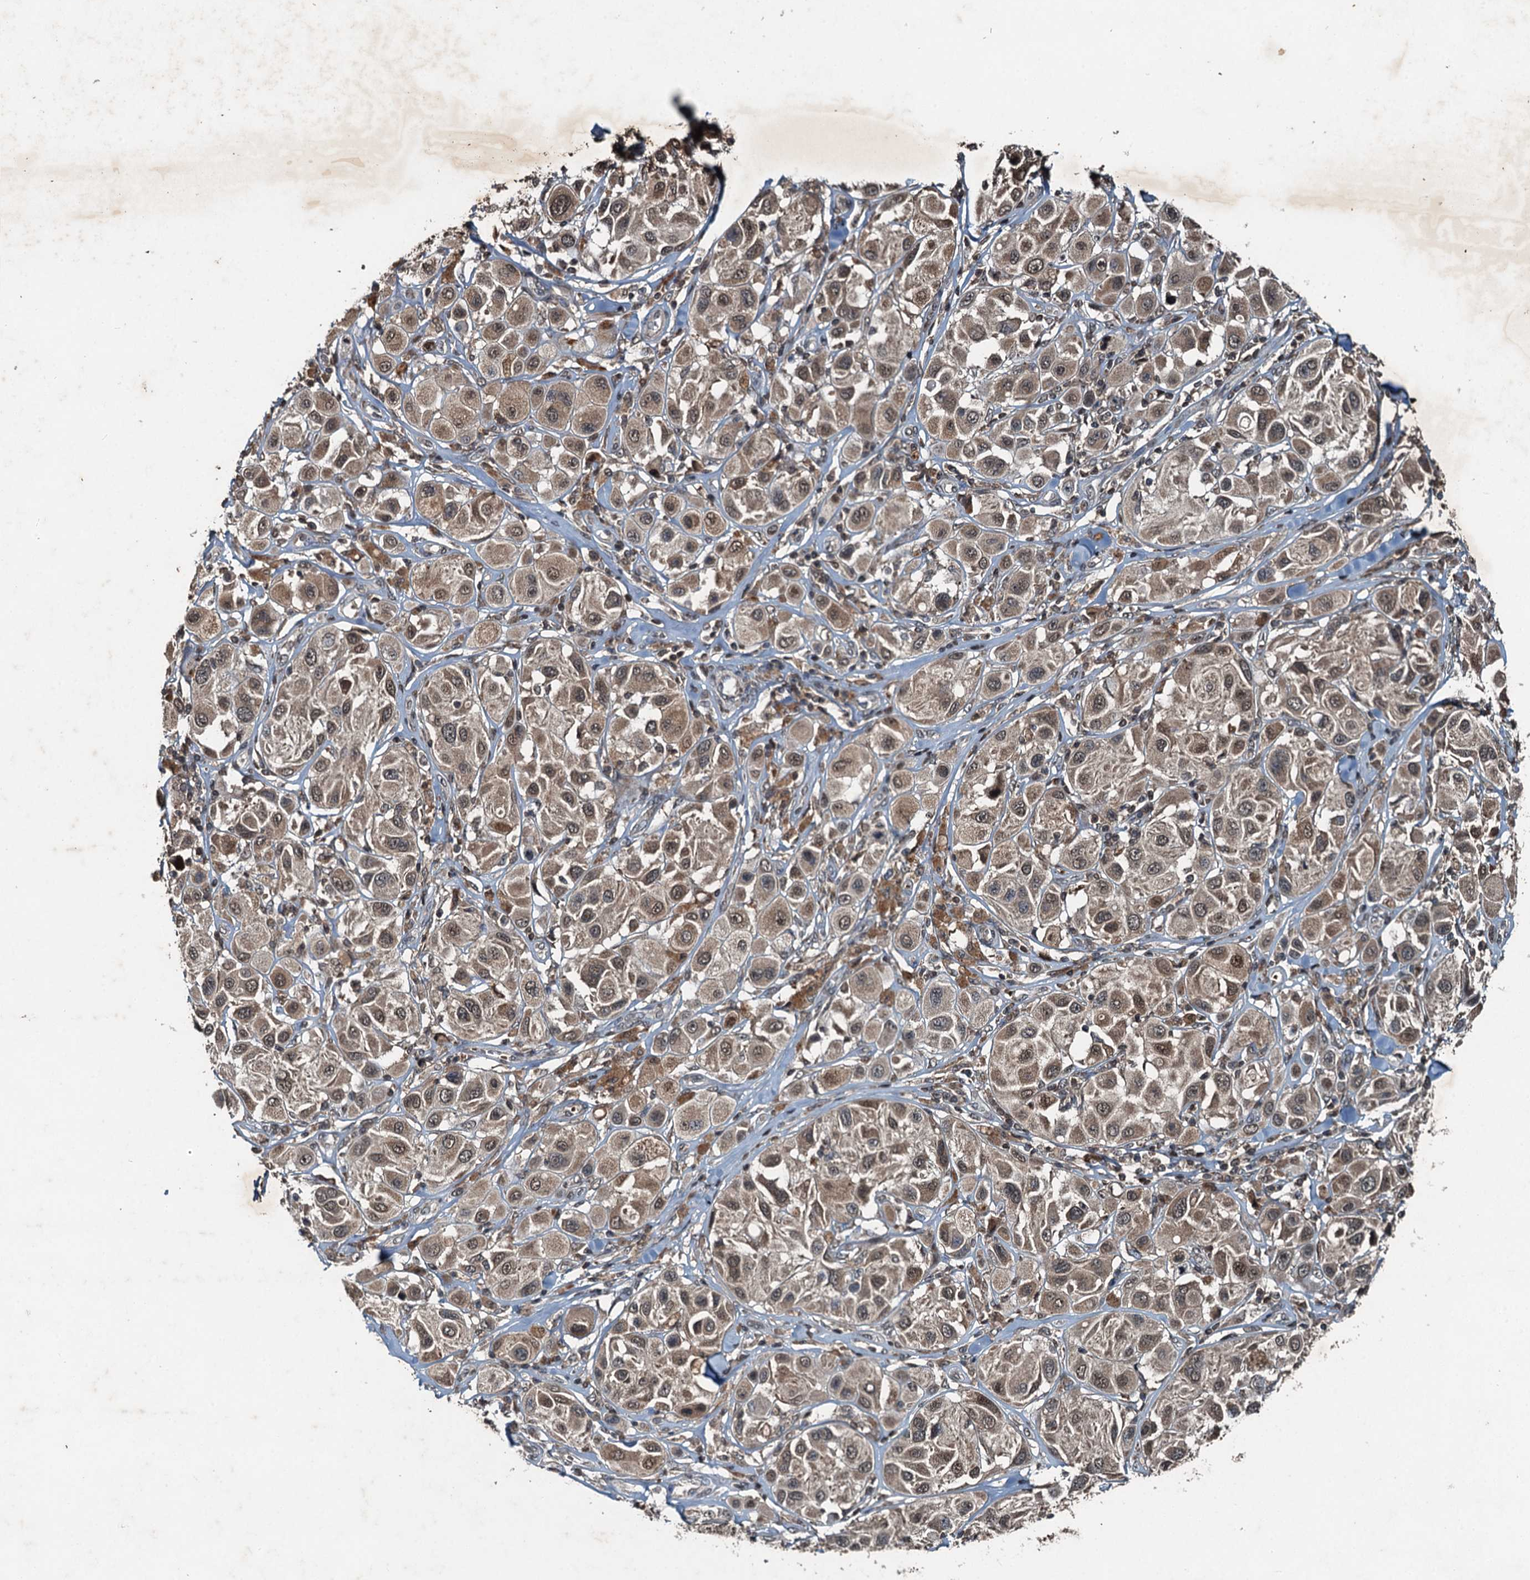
{"staining": {"intensity": "weak", "quantity": ">75%", "location": "cytoplasmic/membranous,nuclear"}, "tissue": "melanoma", "cell_type": "Tumor cells", "image_type": "cancer", "snomed": [{"axis": "morphology", "description": "Malignant melanoma, Metastatic site"}, {"axis": "topography", "description": "Skin"}], "caption": "This micrograph reveals melanoma stained with immunohistochemistry to label a protein in brown. The cytoplasmic/membranous and nuclear of tumor cells show weak positivity for the protein. Nuclei are counter-stained blue.", "gene": "TCTN1", "patient": {"sex": "male", "age": 41}}